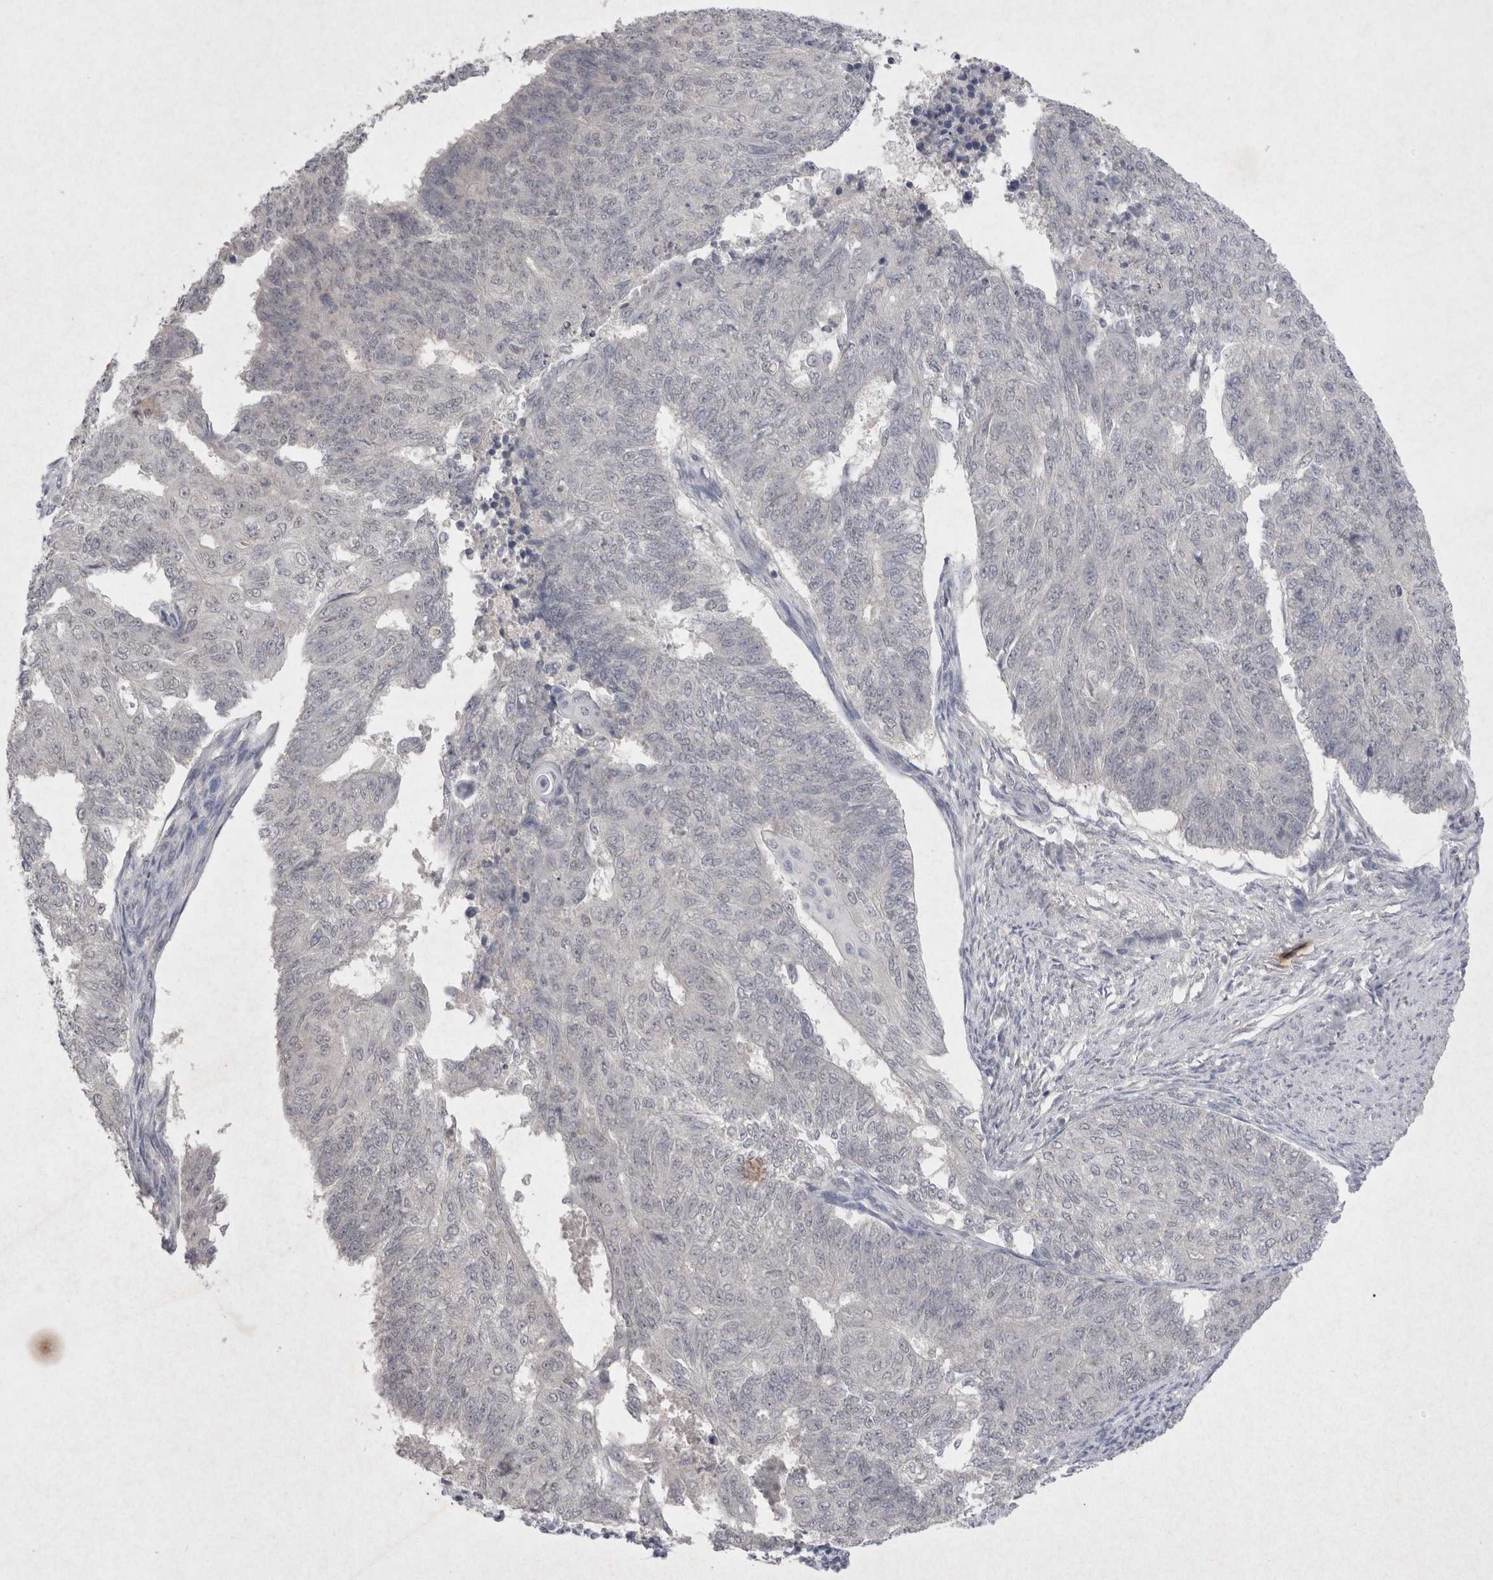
{"staining": {"intensity": "negative", "quantity": "none", "location": "none"}, "tissue": "endometrial cancer", "cell_type": "Tumor cells", "image_type": "cancer", "snomed": [{"axis": "morphology", "description": "Adenocarcinoma, NOS"}, {"axis": "topography", "description": "Endometrium"}], "caption": "High power microscopy image of an IHC image of endometrial adenocarcinoma, revealing no significant positivity in tumor cells.", "gene": "LYVE1", "patient": {"sex": "female", "age": 32}}